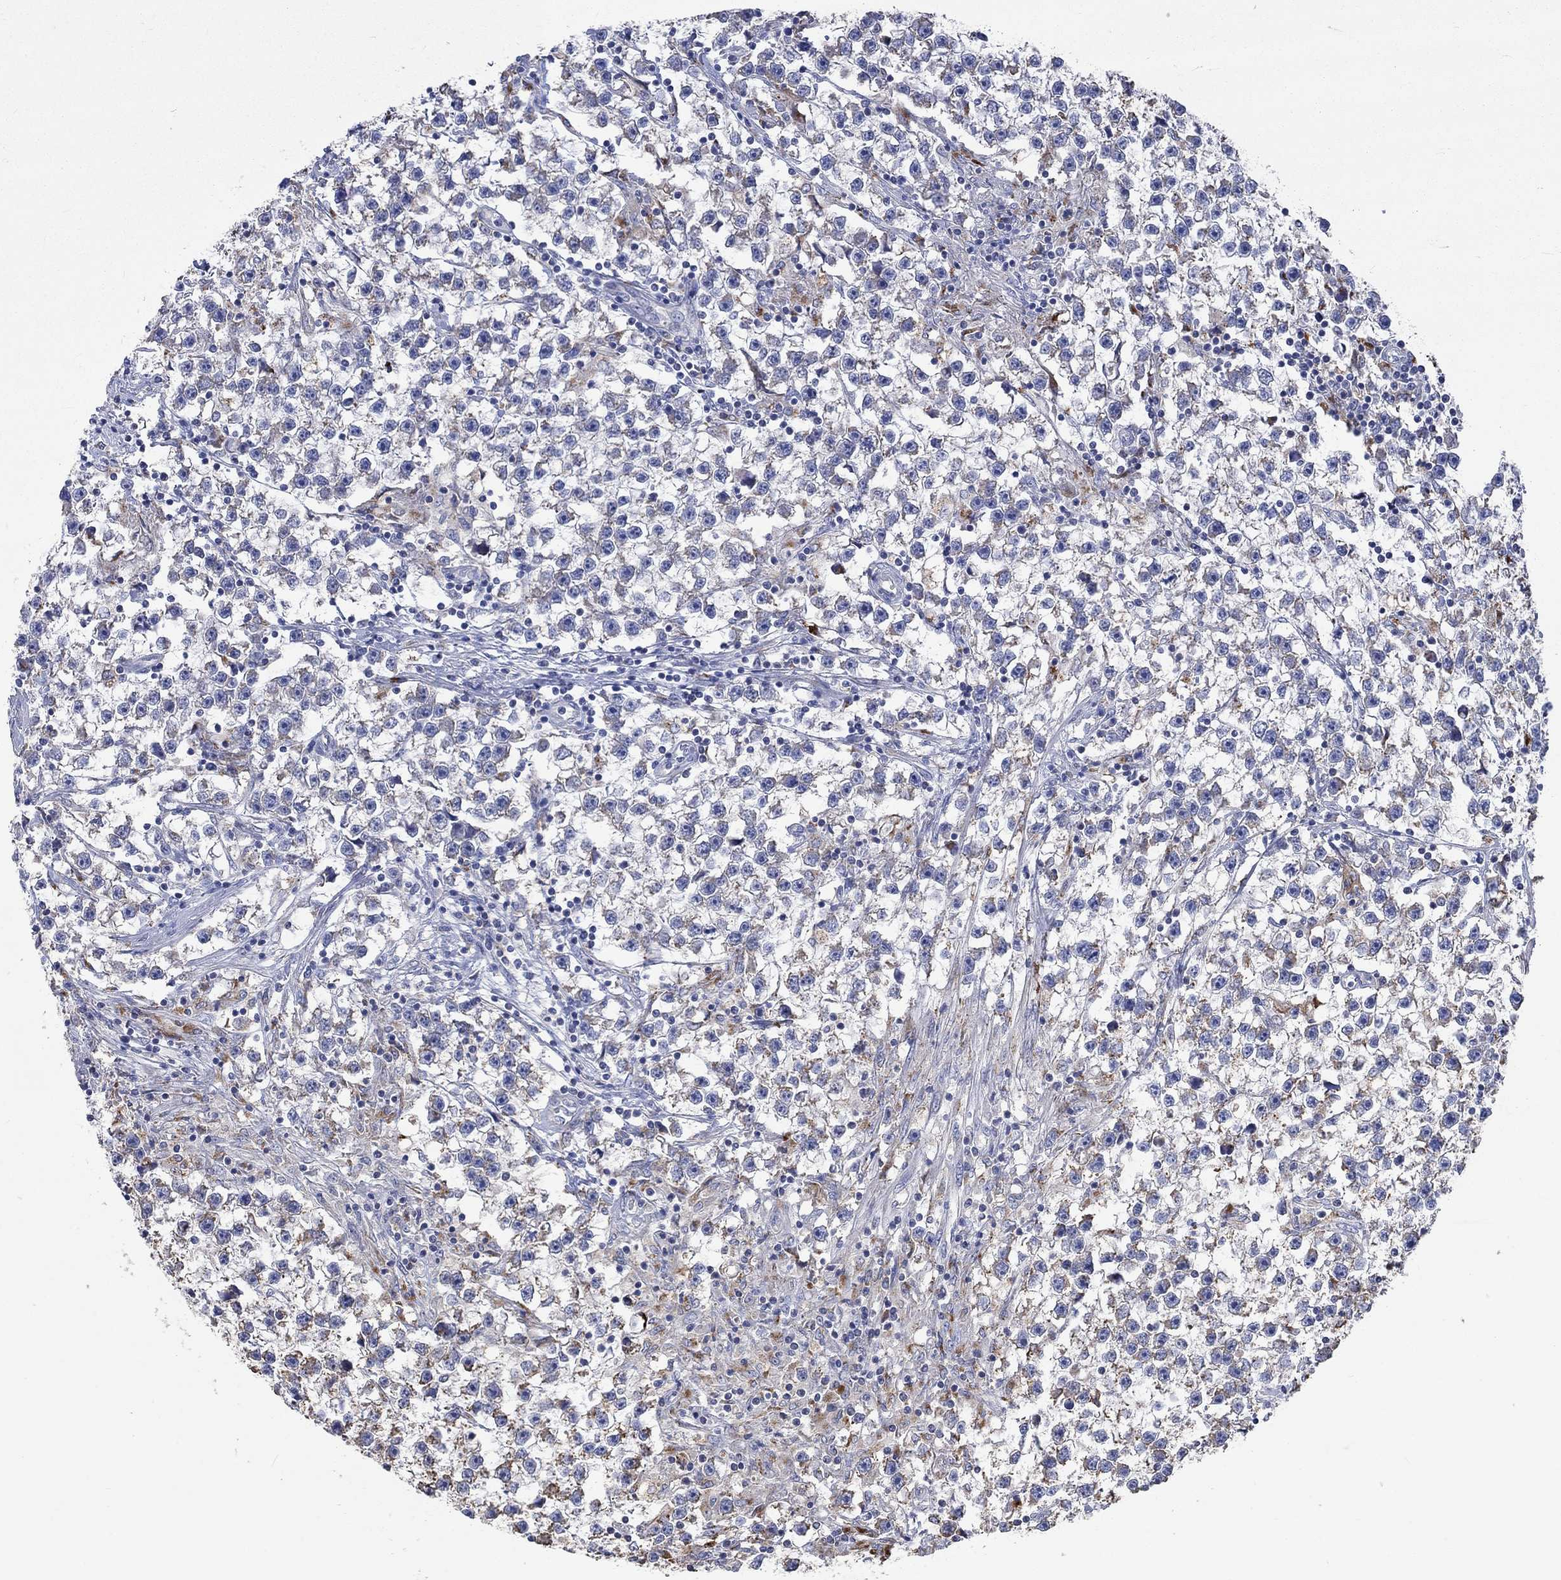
{"staining": {"intensity": "moderate", "quantity": "<25%", "location": "cytoplasmic/membranous"}, "tissue": "testis cancer", "cell_type": "Tumor cells", "image_type": "cancer", "snomed": [{"axis": "morphology", "description": "Seminoma, NOS"}, {"axis": "topography", "description": "Testis"}], "caption": "IHC of testis cancer demonstrates low levels of moderate cytoplasmic/membranous positivity in approximately <25% of tumor cells.", "gene": "UGT8", "patient": {"sex": "male", "age": 59}}